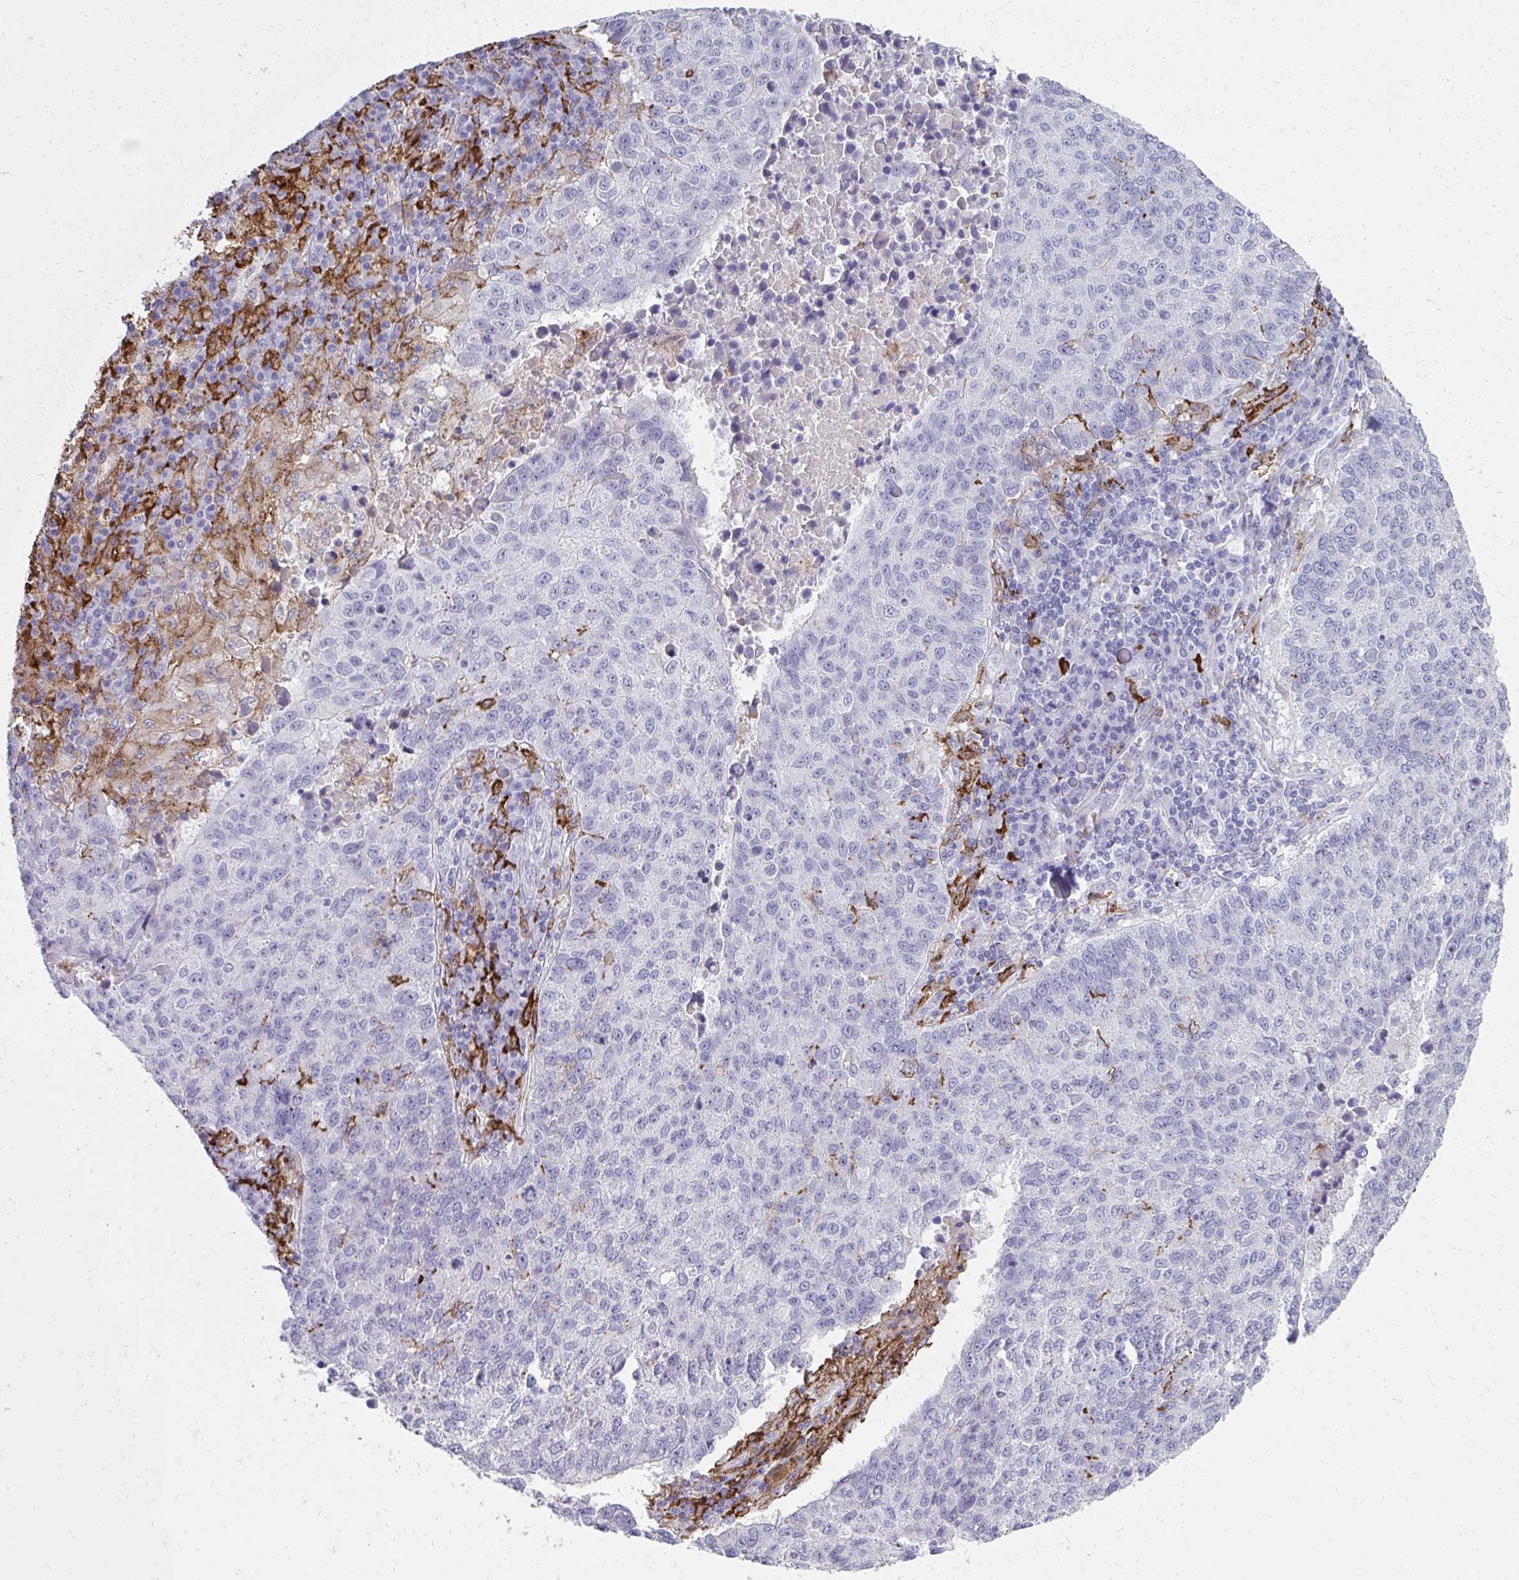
{"staining": {"intensity": "negative", "quantity": "none", "location": "none"}, "tissue": "lung cancer", "cell_type": "Tumor cells", "image_type": "cancer", "snomed": [{"axis": "morphology", "description": "Squamous cell carcinoma, NOS"}, {"axis": "topography", "description": "Lung"}], "caption": "This is a histopathology image of IHC staining of lung cancer (squamous cell carcinoma), which shows no expression in tumor cells.", "gene": "CD163", "patient": {"sex": "male", "age": 73}}